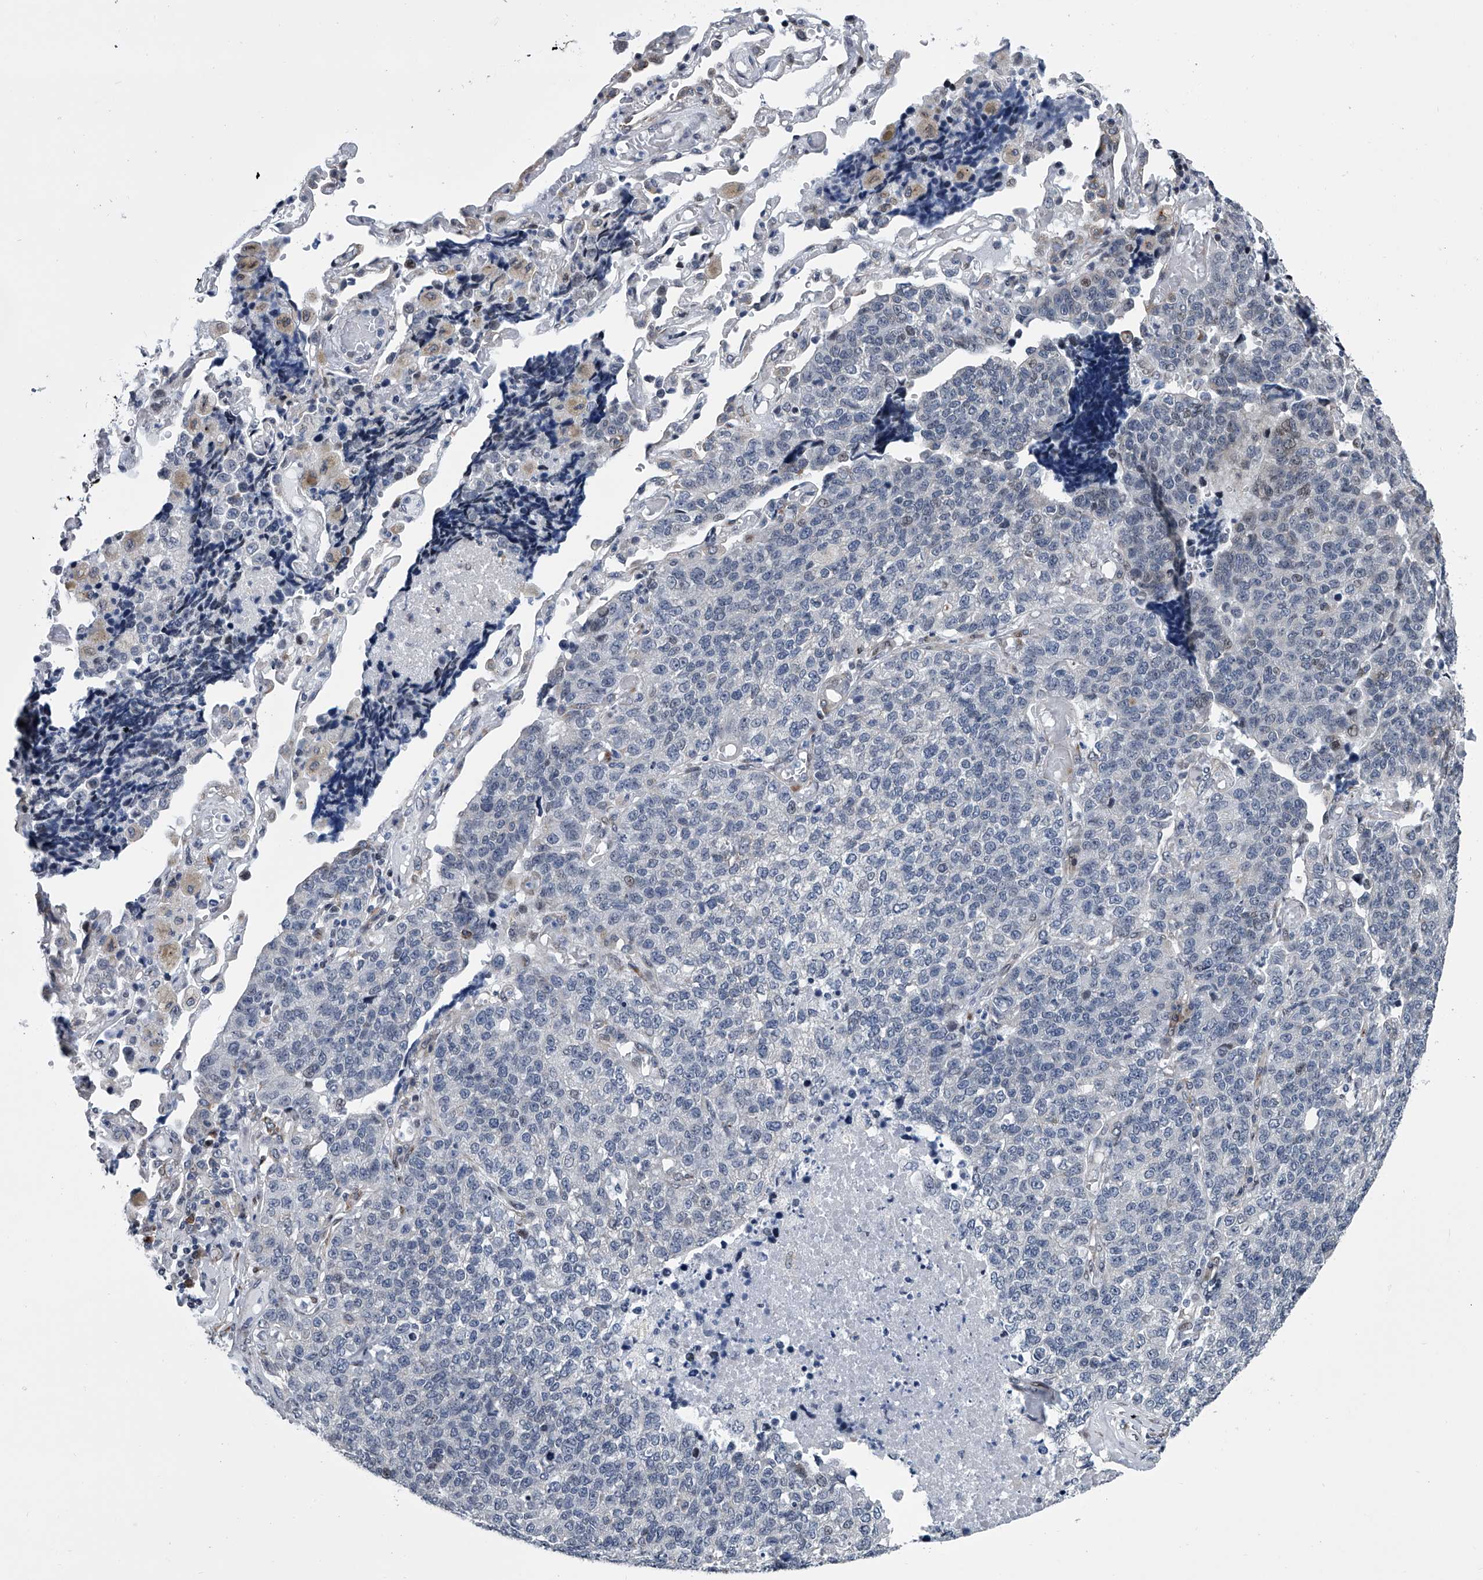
{"staining": {"intensity": "negative", "quantity": "none", "location": "none"}, "tissue": "lung cancer", "cell_type": "Tumor cells", "image_type": "cancer", "snomed": [{"axis": "morphology", "description": "Adenocarcinoma, NOS"}, {"axis": "topography", "description": "Lung"}], "caption": "Immunohistochemical staining of adenocarcinoma (lung) displays no significant expression in tumor cells. The staining was performed using DAB to visualize the protein expression in brown, while the nuclei were stained in blue with hematoxylin (Magnification: 20x).", "gene": "PPP2R5D", "patient": {"sex": "male", "age": 49}}